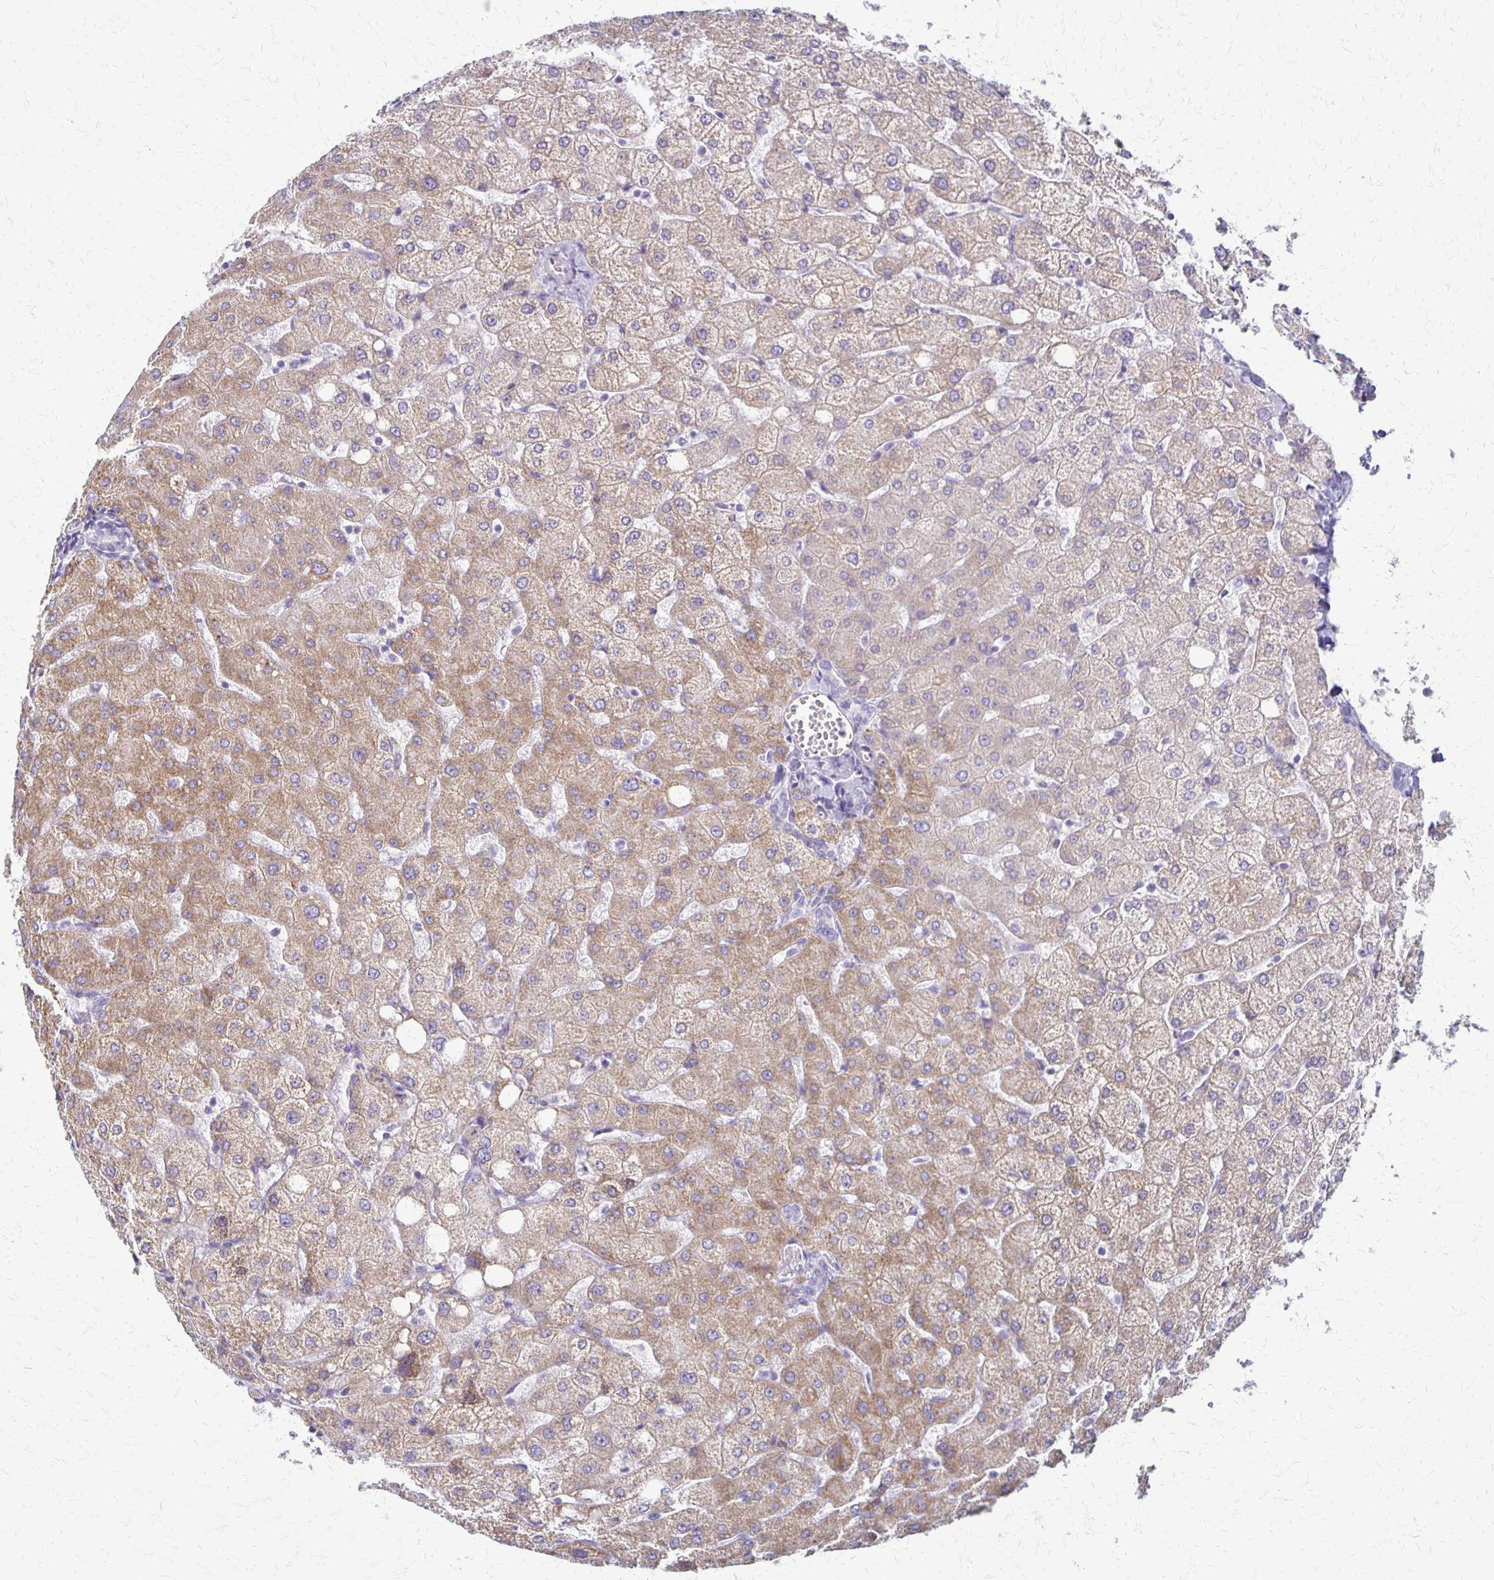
{"staining": {"intensity": "negative", "quantity": "none", "location": "none"}, "tissue": "liver", "cell_type": "Cholangiocytes", "image_type": "normal", "snomed": [{"axis": "morphology", "description": "Normal tissue, NOS"}, {"axis": "topography", "description": "Liver"}], "caption": "IHC photomicrograph of benign human liver stained for a protein (brown), which displays no expression in cholangiocytes.", "gene": "RHOC", "patient": {"sex": "female", "age": 54}}